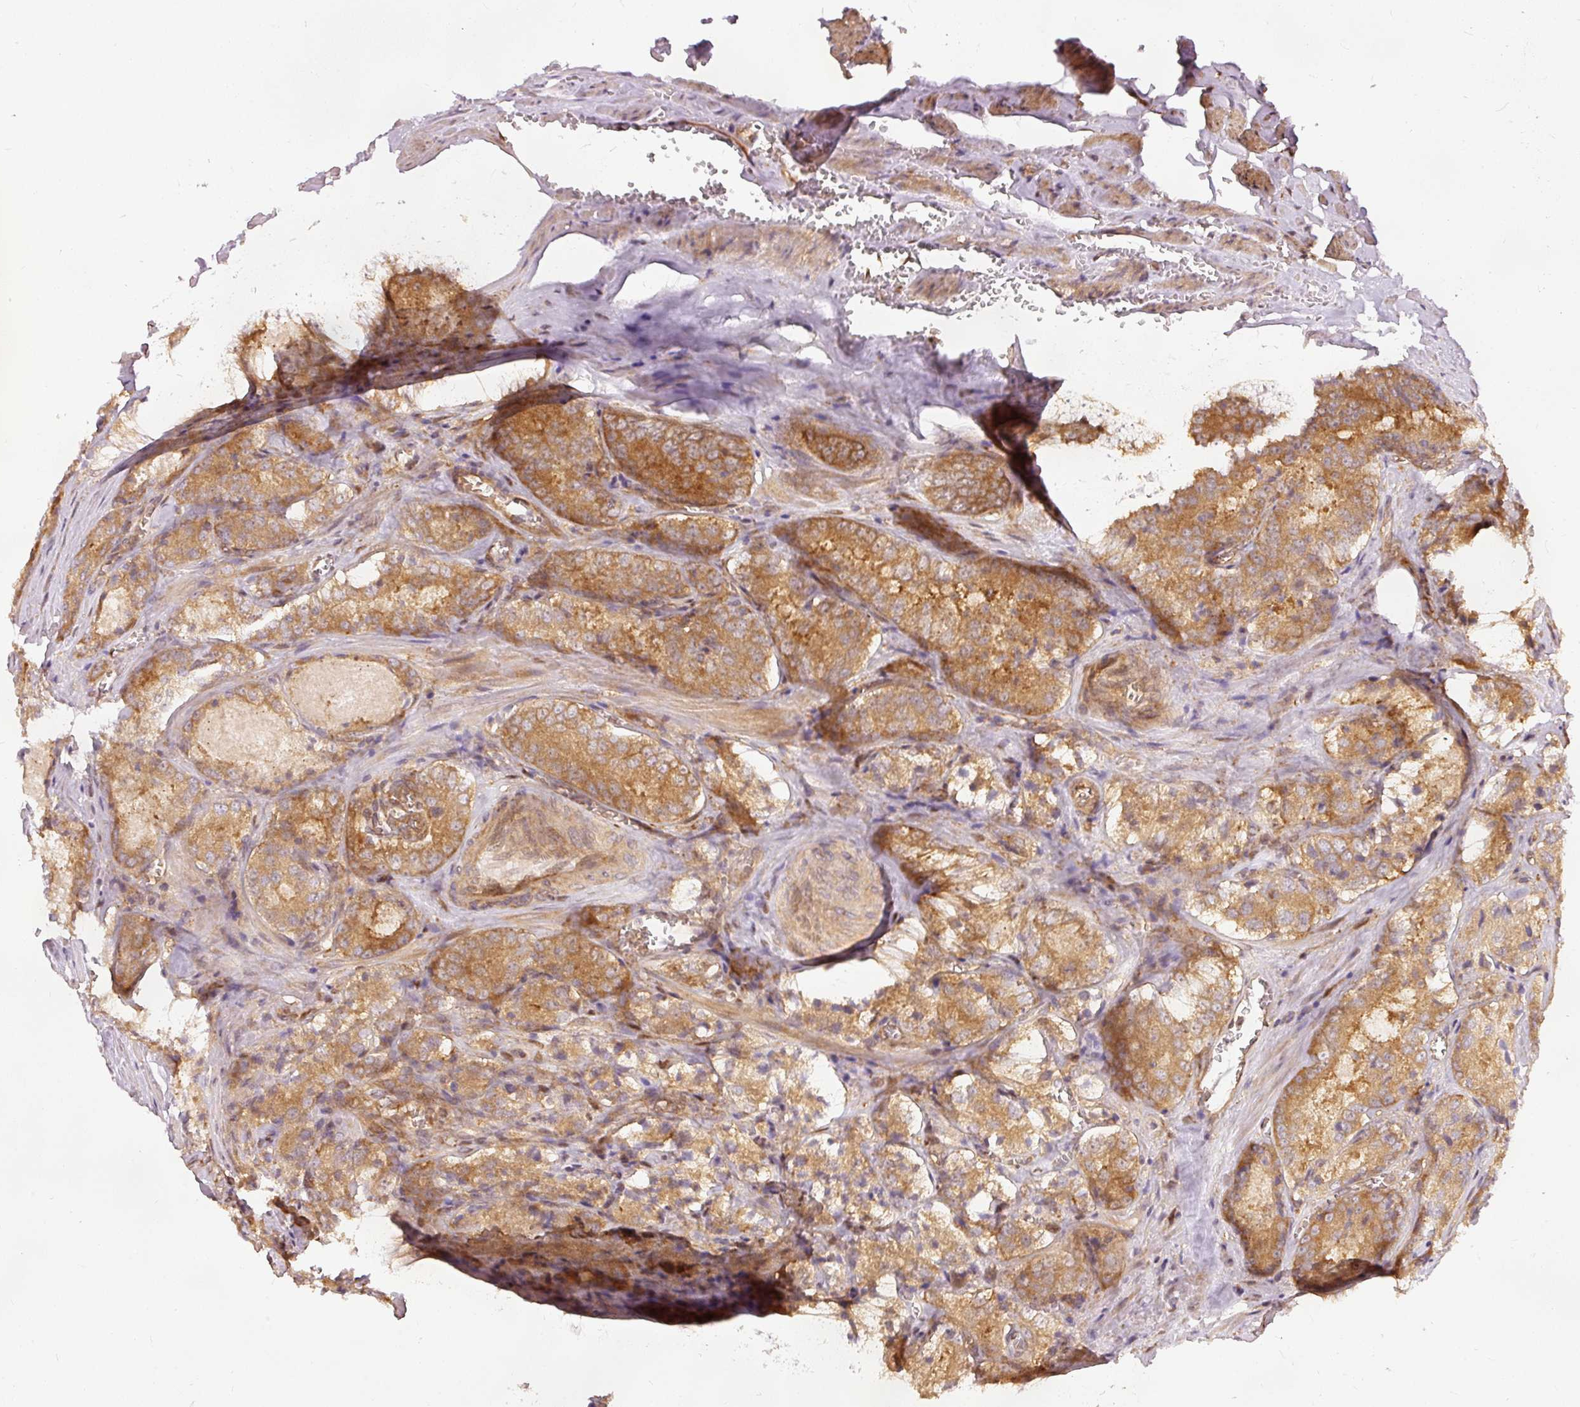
{"staining": {"intensity": "moderate", "quantity": ">75%", "location": "cytoplasmic/membranous"}, "tissue": "prostate cancer", "cell_type": "Tumor cells", "image_type": "cancer", "snomed": [{"axis": "morphology", "description": "Adenocarcinoma, Low grade"}, {"axis": "topography", "description": "Prostate"}], "caption": "Human prostate cancer stained with a protein marker shows moderate staining in tumor cells.", "gene": "EIF3B", "patient": {"sex": "male", "age": 68}}